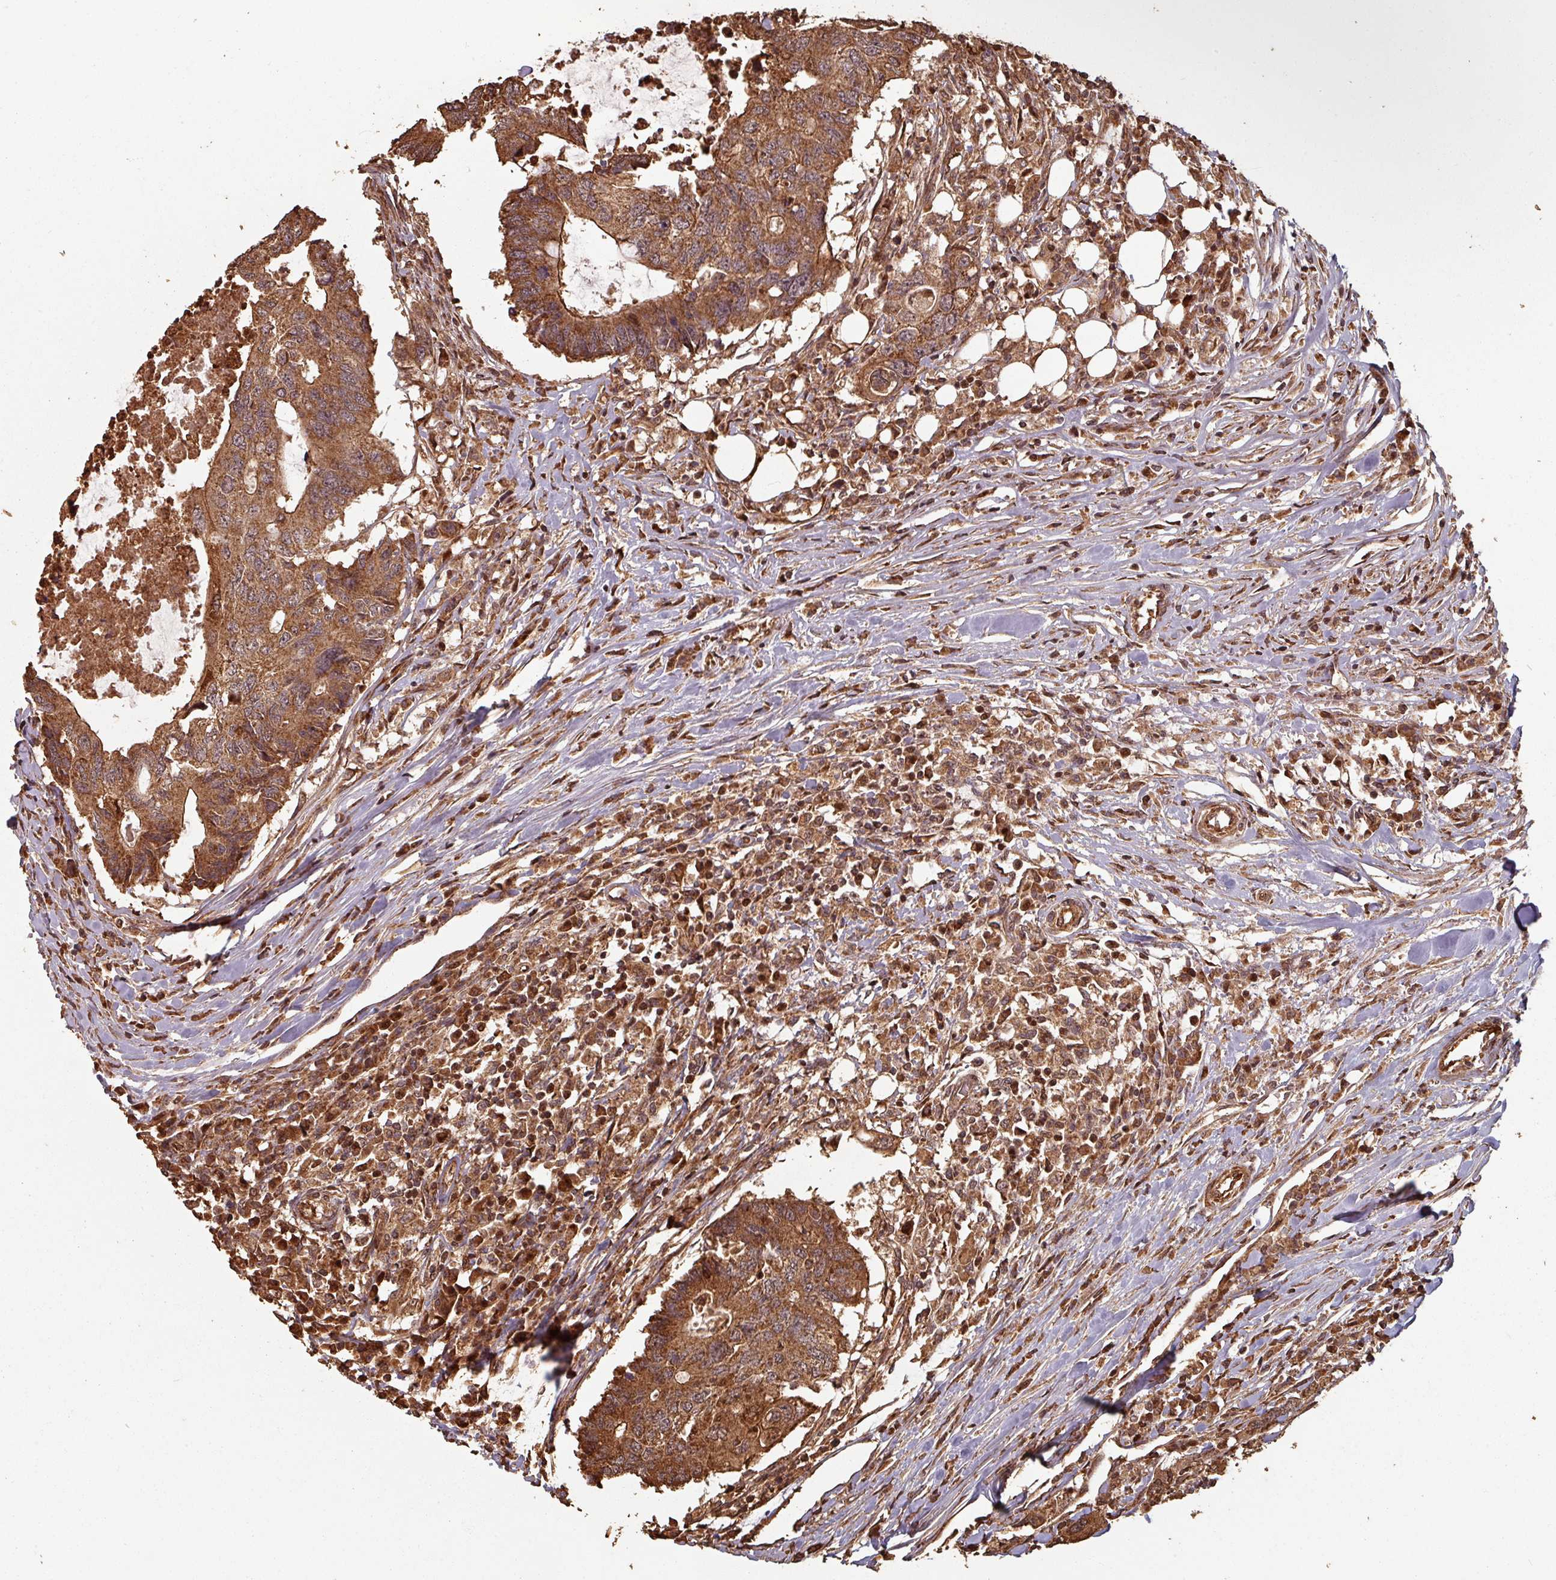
{"staining": {"intensity": "strong", "quantity": ">75%", "location": "cytoplasmic/membranous"}, "tissue": "colorectal cancer", "cell_type": "Tumor cells", "image_type": "cancer", "snomed": [{"axis": "morphology", "description": "Adenocarcinoma, NOS"}, {"axis": "topography", "description": "Colon"}], "caption": "A histopathology image showing strong cytoplasmic/membranous positivity in approximately >75% of tumor cells in colorectal cancer (adenocarcinoma), as visualized by brown immunohistochemical staining.", "gene": "EID1", "patient": {"sex": "male", "age": 71}}